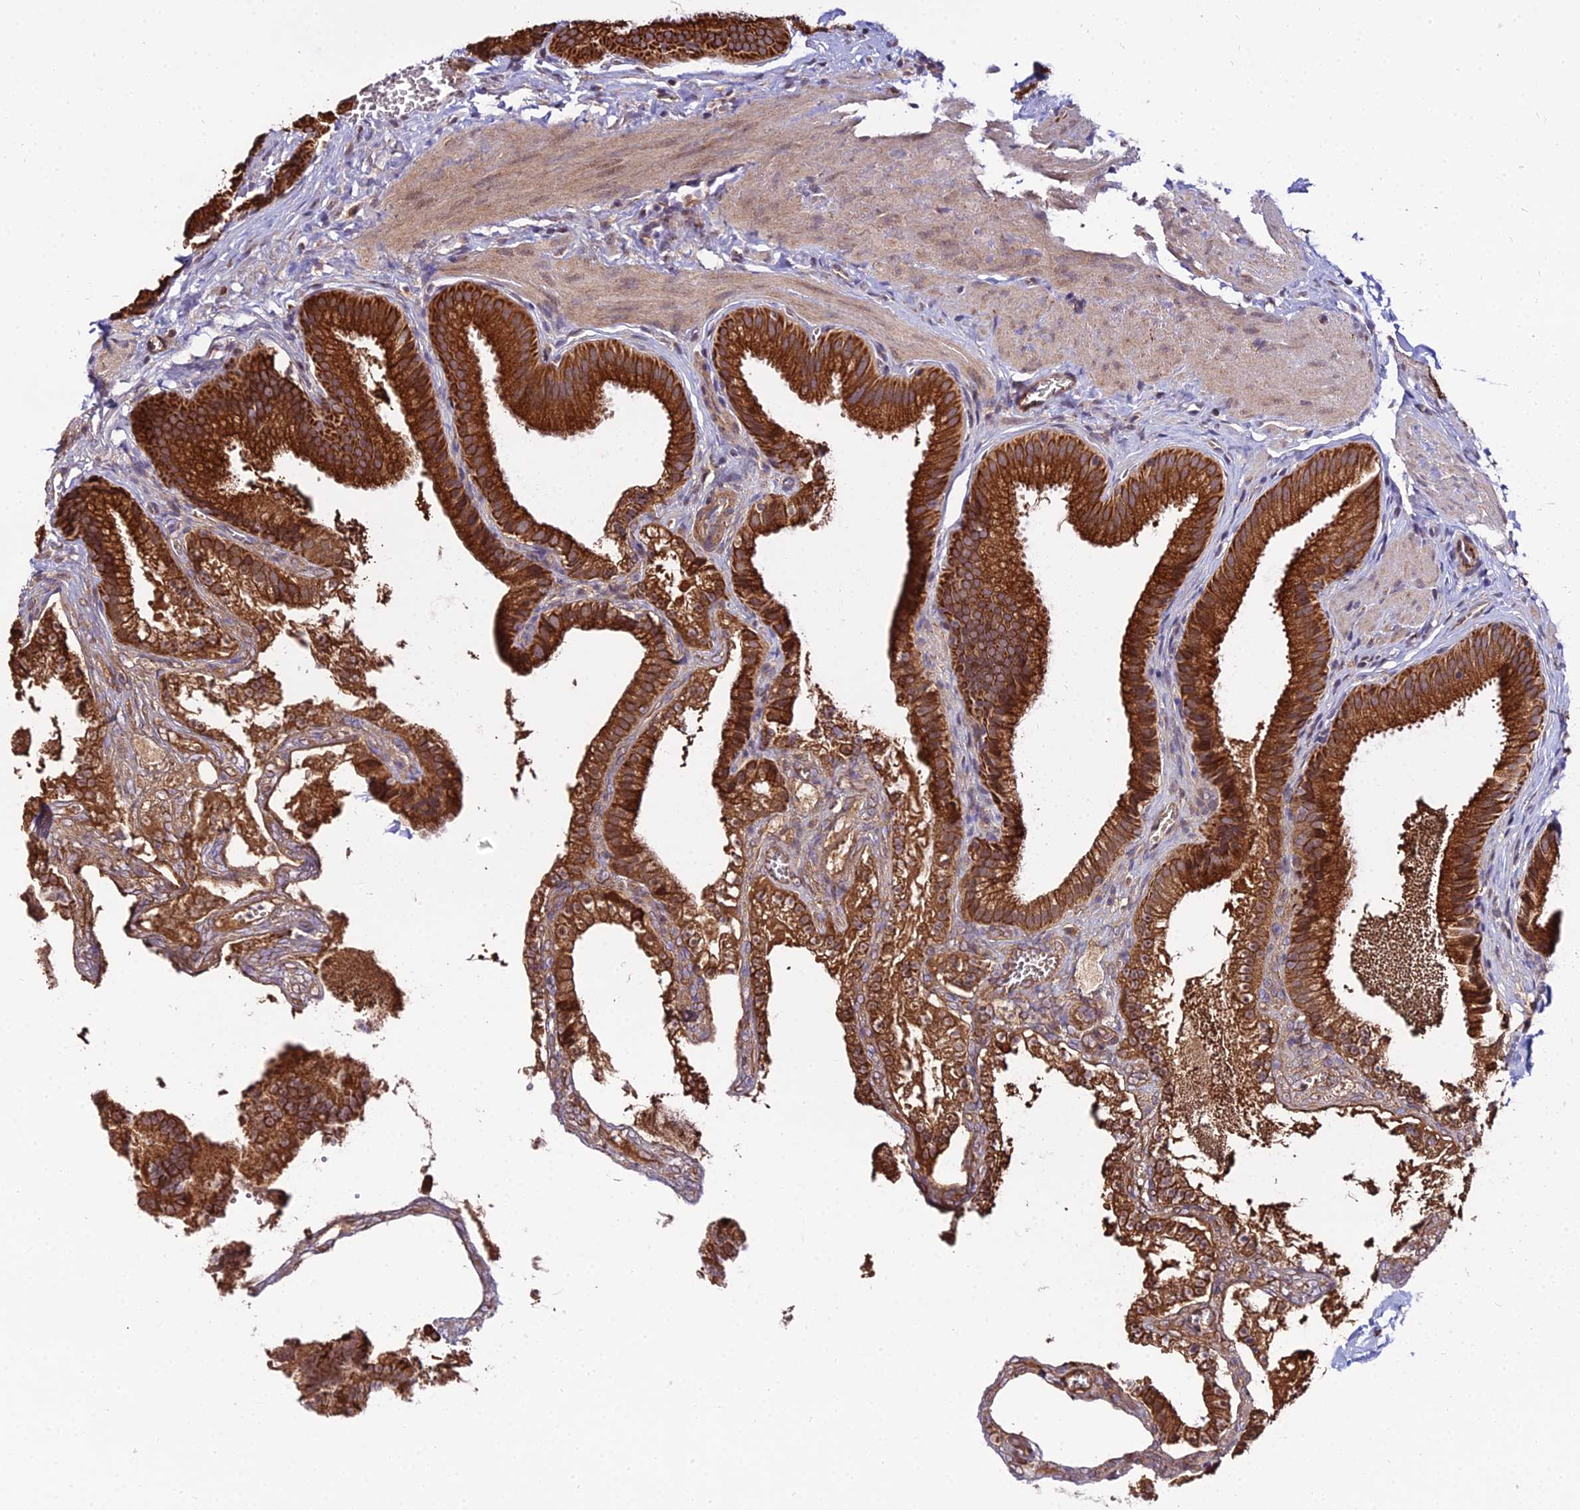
{"staining": {"intensity": "strong", "quantity": ">75%", "location": "cytoplasmic/membranous"}, "tissue": "gallbladder", "cell_type": "Glandular cells", "image_type": "normal", "snomed": [{"axis": "morphology", "description": "Normal tissue, NOS"}, {"axis": "topography", "description": "Gallbladder"}], "caption": "IHC of normal human gallbladder exhibits high levels of strong cytoplasmic/membranous staining in approximately >75% of glandular cells.", "gene": "ENSG00000258465", "patient": {"sex": "male", "age": 38}}